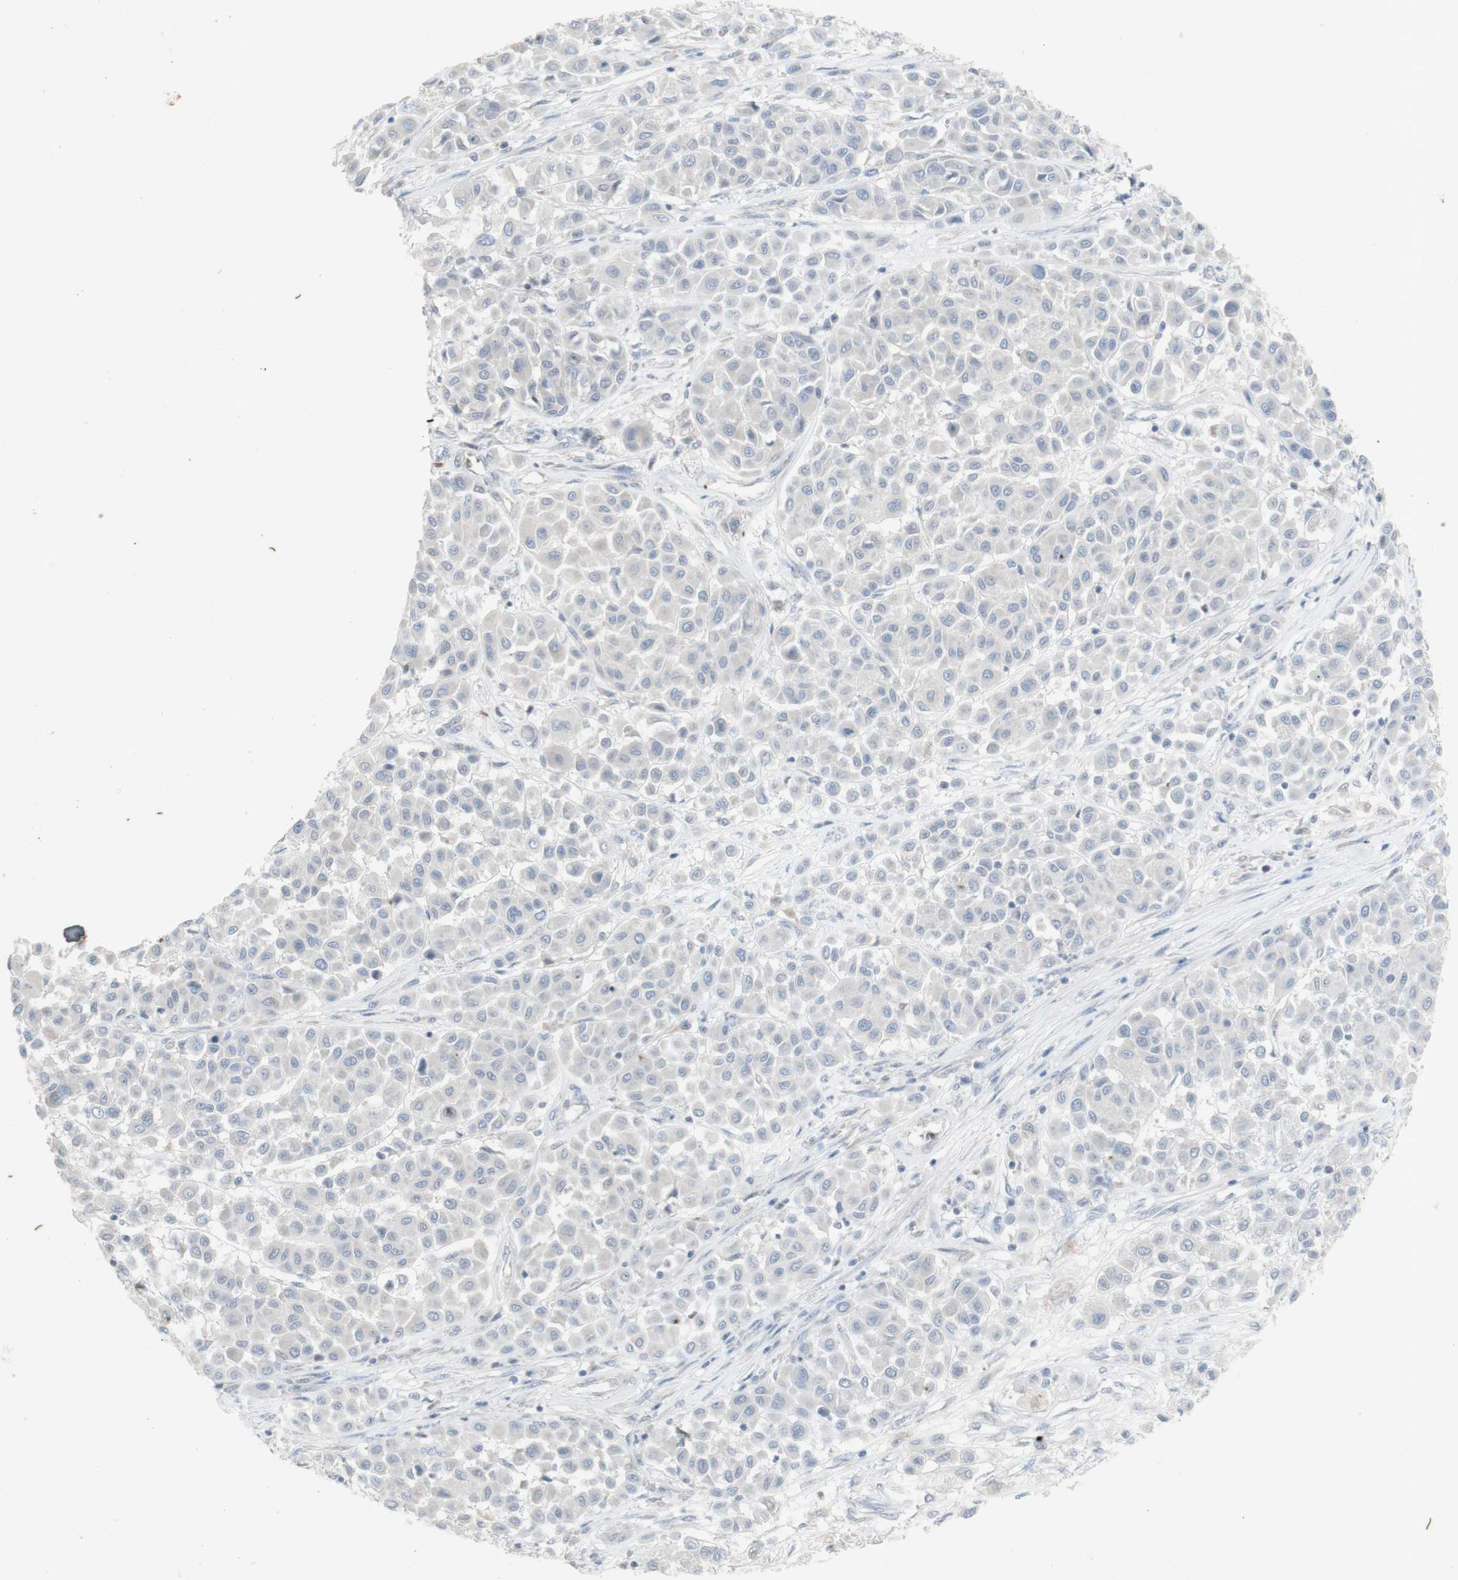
{"staining": {"intensity": "negative", "quantity": "none", "location": "none"}, "tissue": "melanoma", "cell_type": "Tumor cells", "image_type": "cancer", "snomed": [{"axis": "morphology", "description": "Malignant melanoma, Metastatic site"}, {"axis": "topography", "description": "Soft tissue"}], "caption": "A photomicrograph of human melanoma is negative for staining in tumor cells. (Stains: DAB (3,3'-diaminobenzidine) IHC with hematoxylin counter stain, Microscopy: brightfield microscopy at high magnification).", "gene": "INS", "patient": {"sex": "male", "age": 41}}